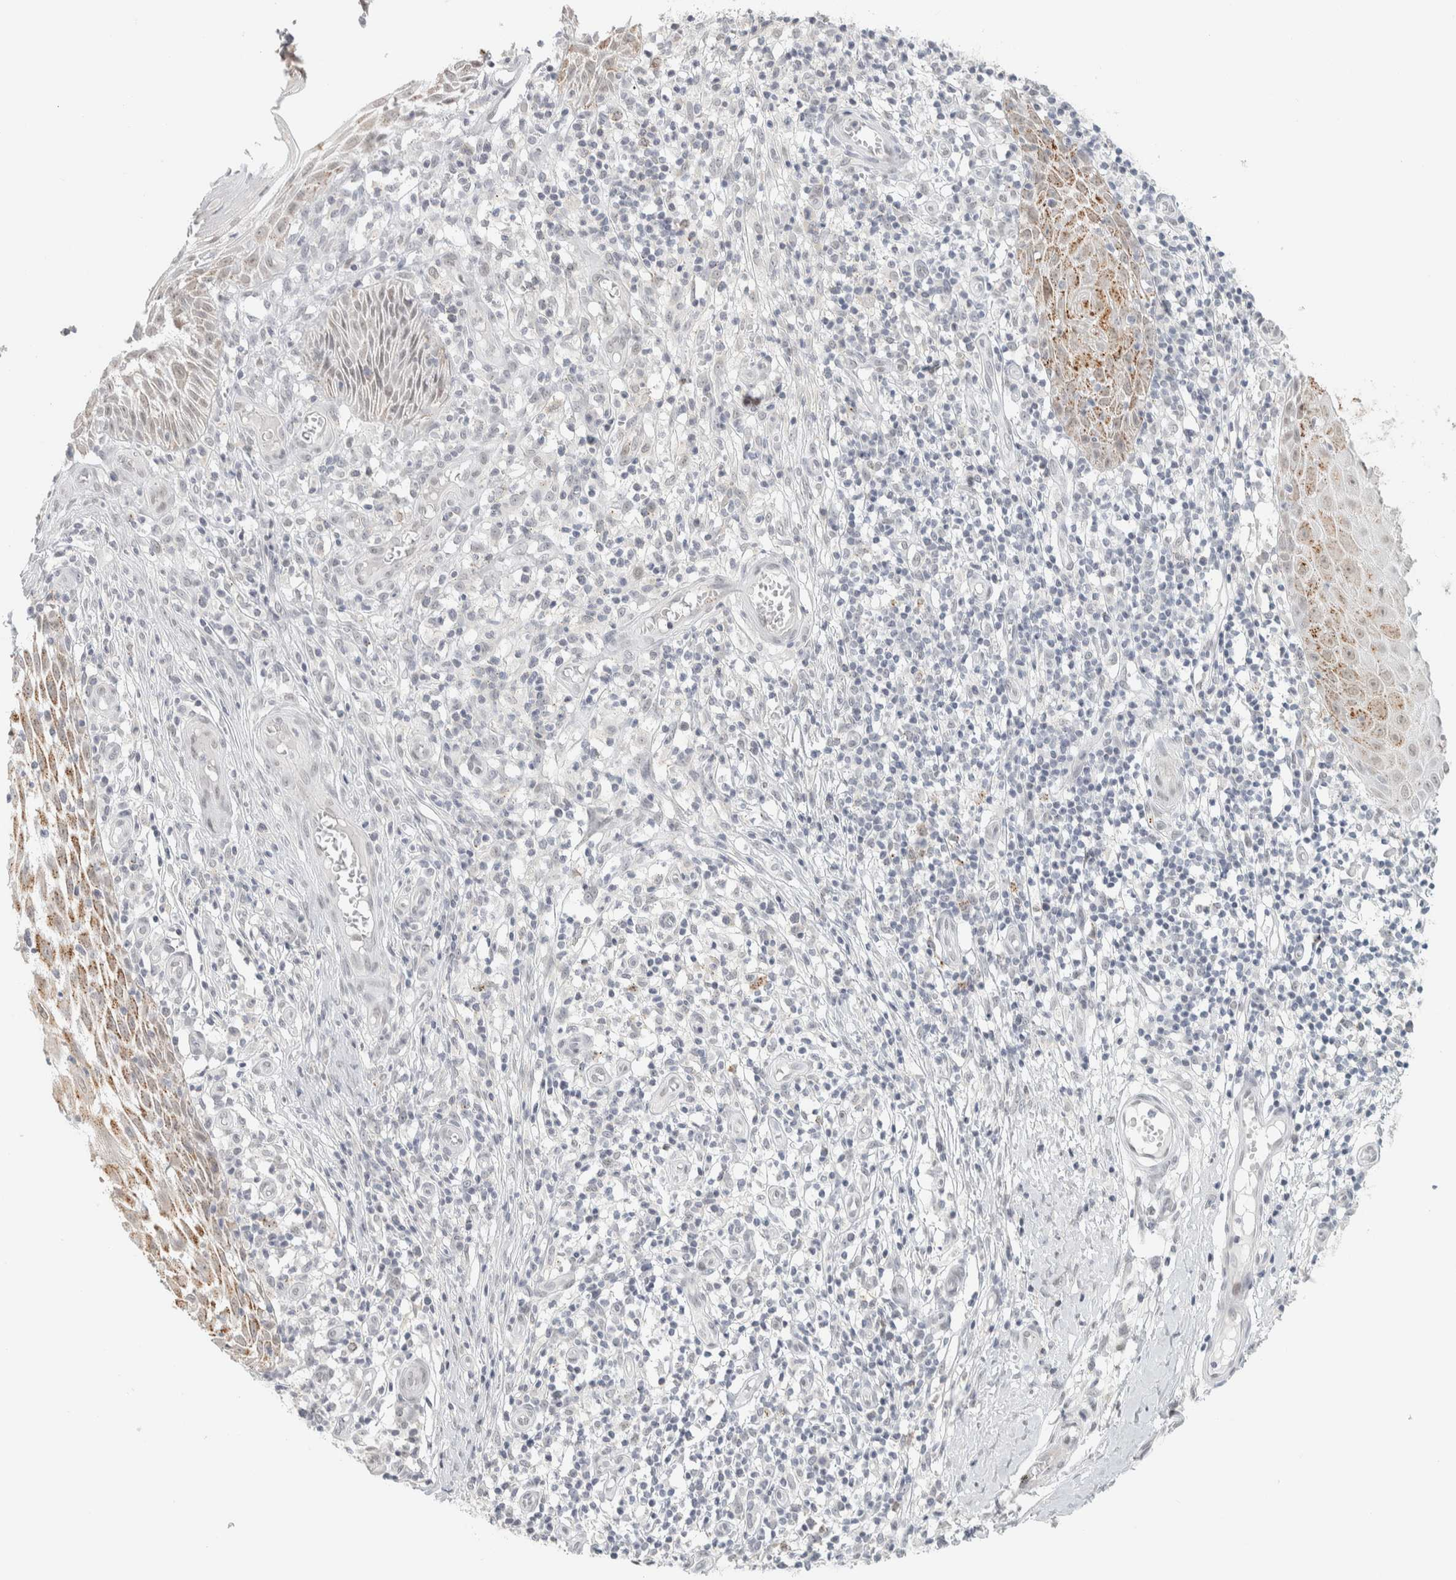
{"staining": {"intensity": "weak", "quantity": "25%-75%", "location": "cytoplasmic/membranous"}, "tissue": "skin cancer", "cell_type": "Tumor cells", "image_type": "cancer", "snomed": [{"axis": "morphology", "description": "Squamous cell carcinoma, NOS"}, {"axis": "topography", "description": "Skin"}], "caption": "Squamous cell carcinoma (skin) tissue demonstrates weak cytoplasmic/membranous positivity in about 25%-75% of tumor cells, visualized by immunohistochemistry. The protein of interest is shown in brown color, while the nuclei are stained blue.", "gene": "CDH17", "patient": {"sex": "female", "age": 73}}